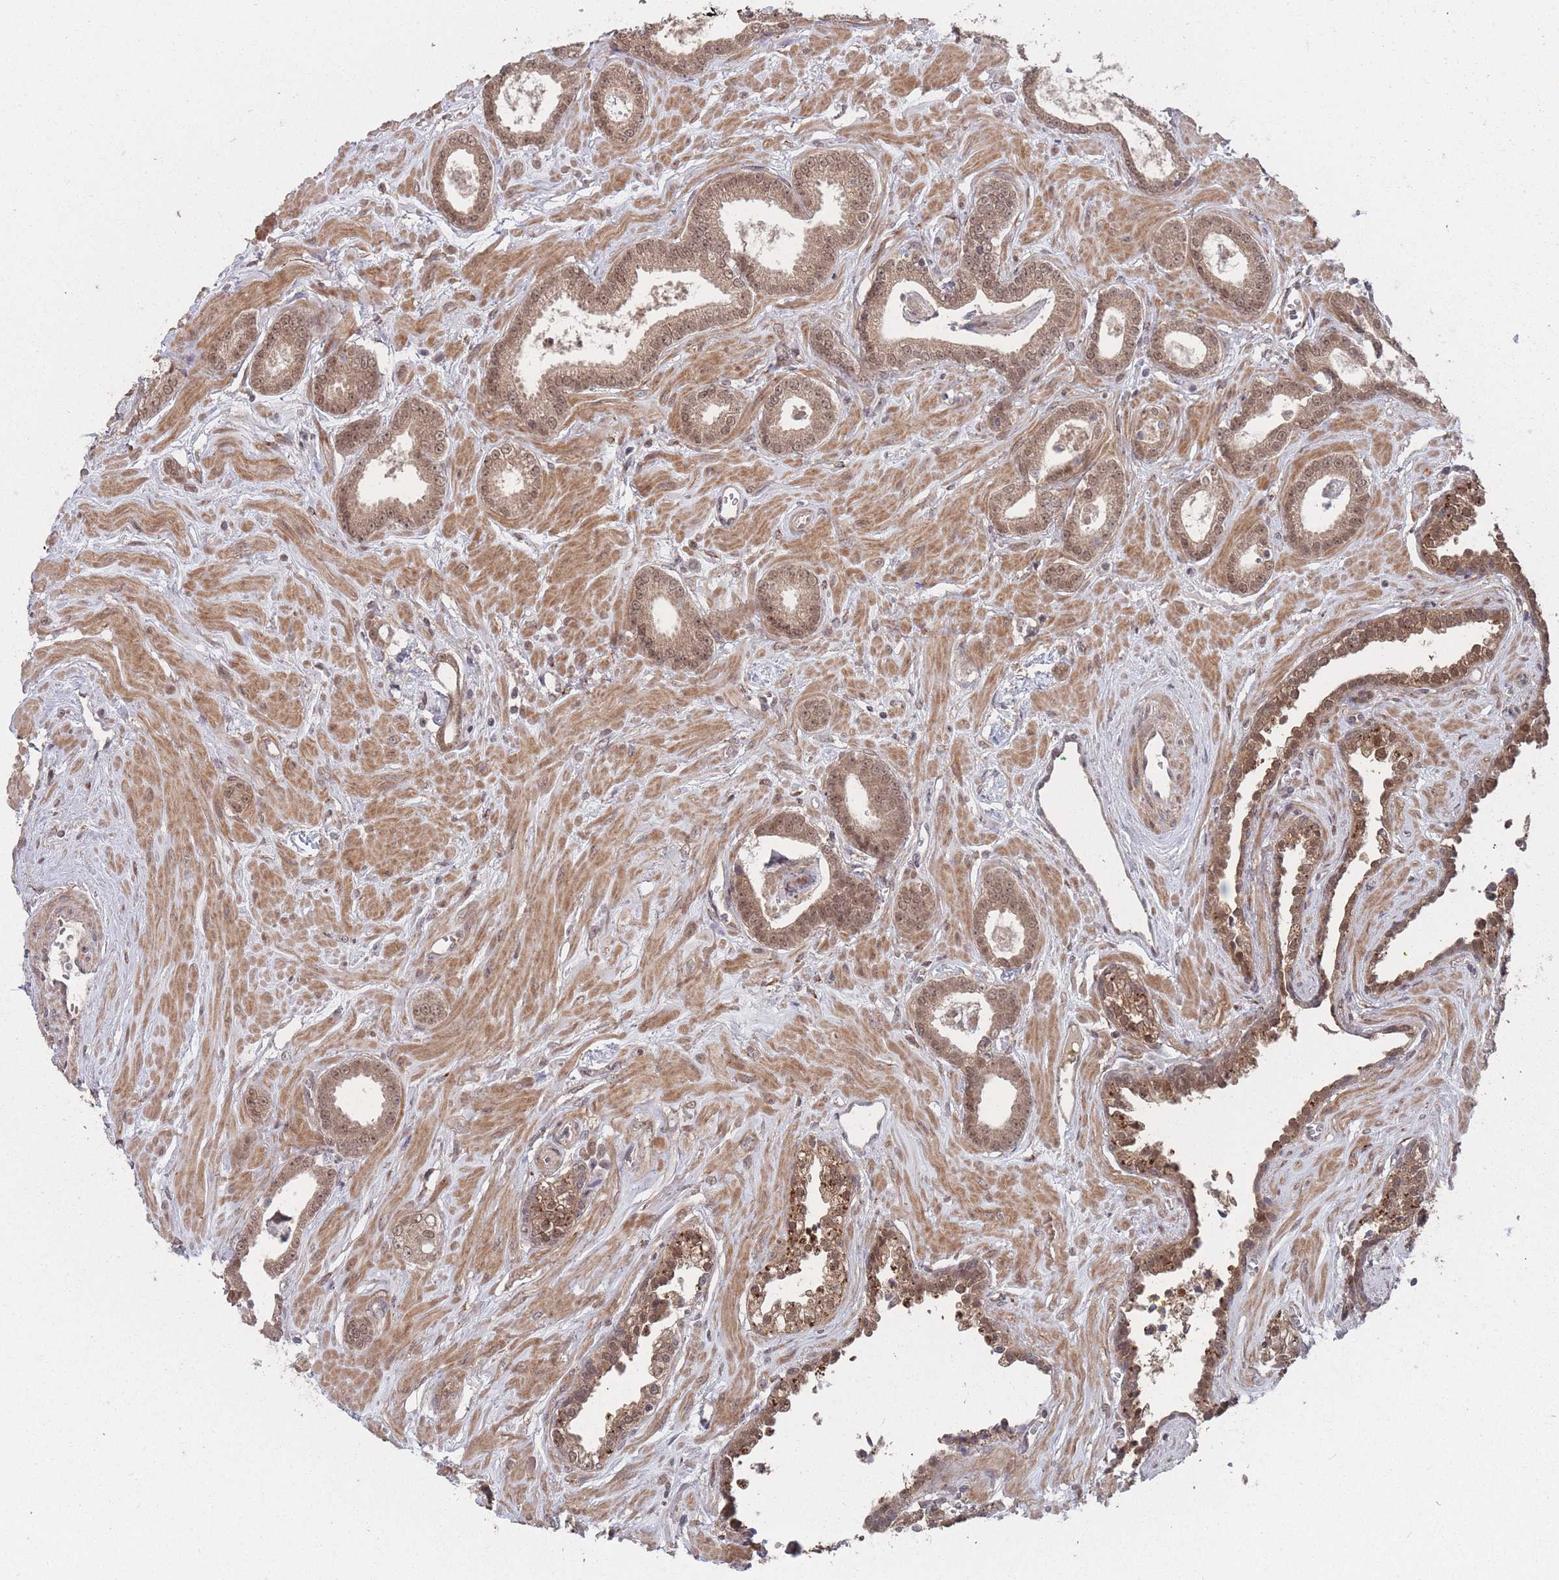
{"staining": {"intensity": "weak", "quantity": ">75%", "location": "cytoplasmic/membranous,nuclear"}, "tissue": "prostate cancer", "cell_type": "Tumor cells", "image_type": "cancer", "snomed": [{"axis": "morphology", "description": "Adenocarcinoma, Low grade"}, {"axis": "topography", "description": "Prostate"}], "caption": "High-magnification brightfield microscopy of prostate low-grade adenocarcinoma stained with DAB (brown) and counterstained with hematoxylin (blue). tumor cells exhibit weak cytoplasmic/membranous and nuclear staining is present in approximately>75% of cells.", "gene": "CNTRL", "patient": {"sex": "male", "age": 60}}